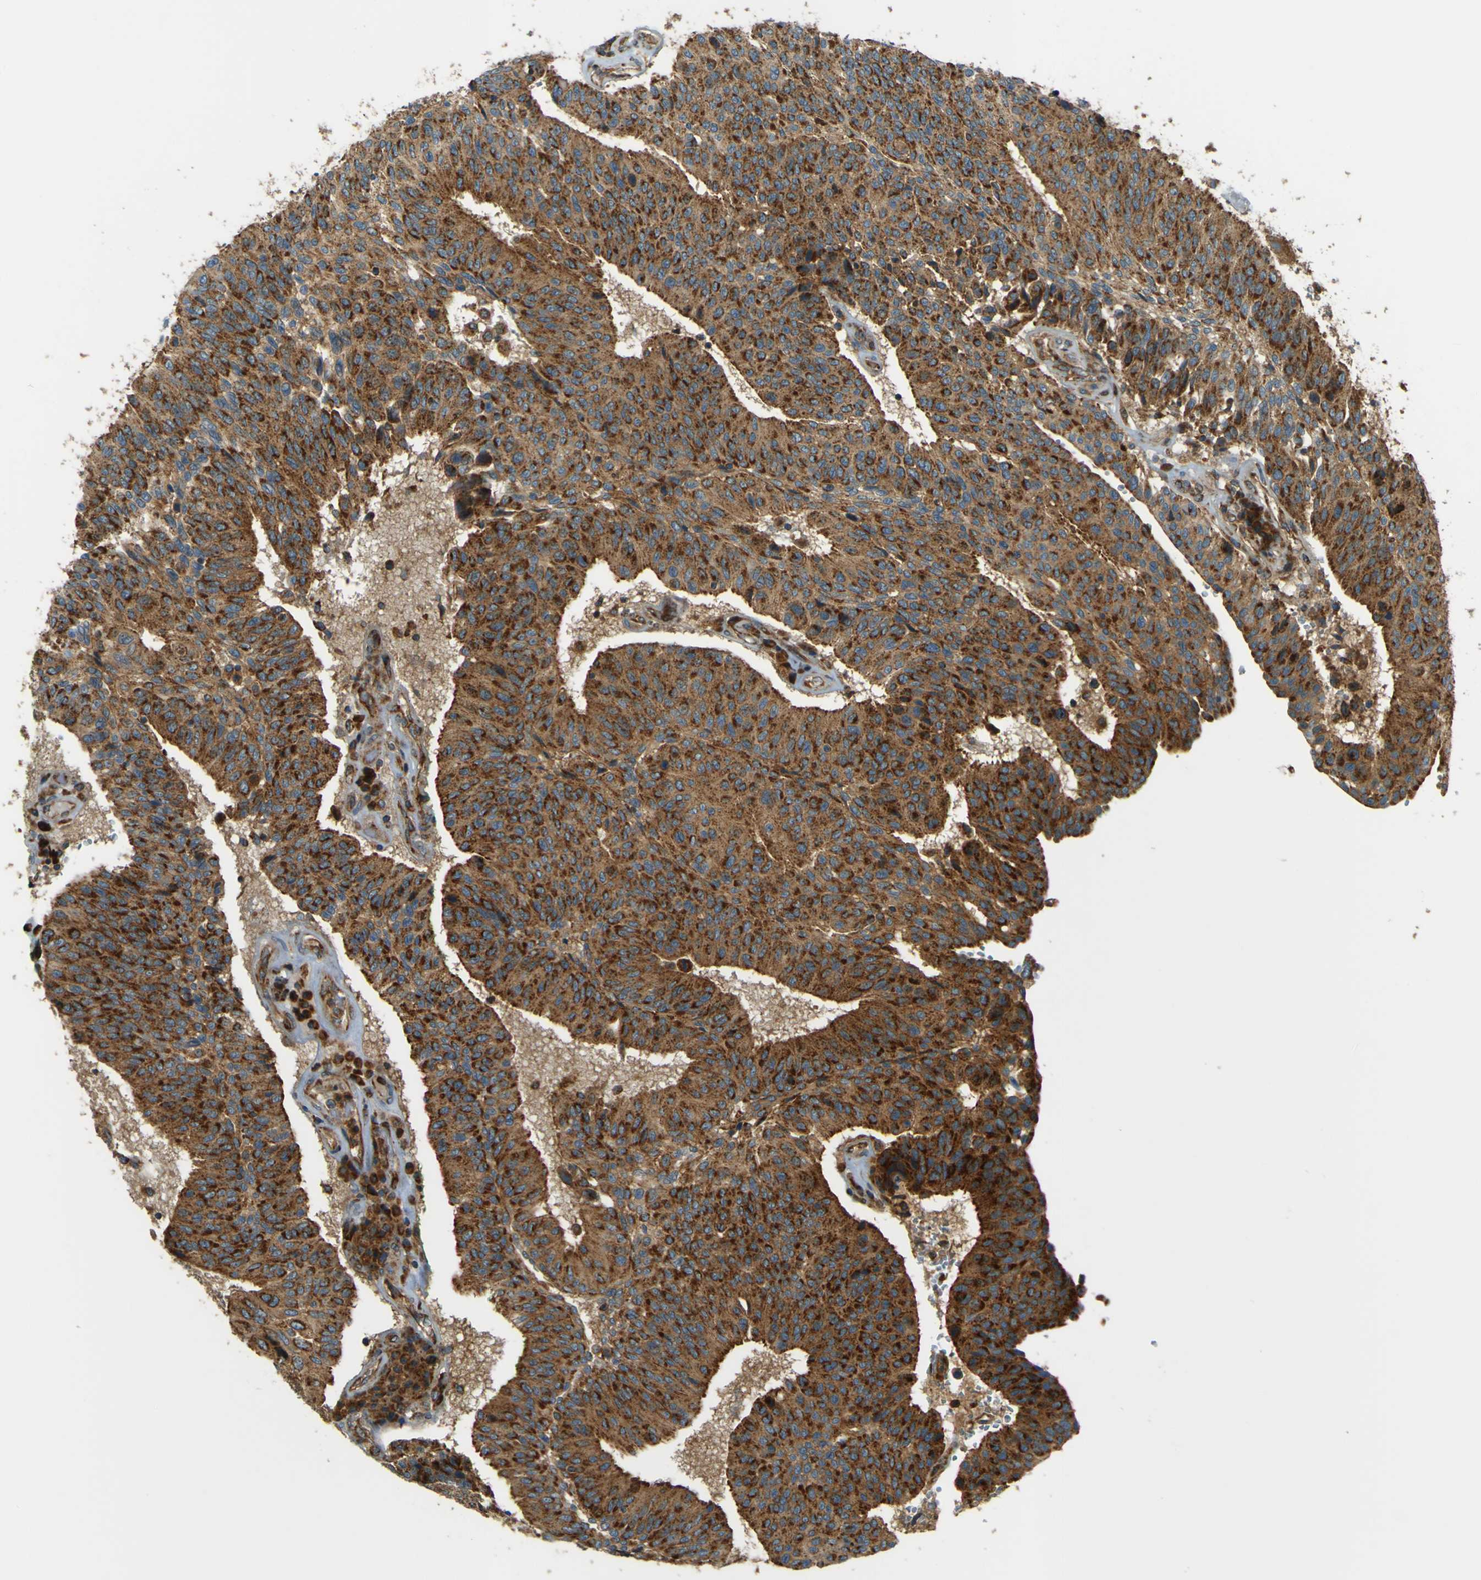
{"staining": {"intensity": "strong", "quantity": ">75%", "location": "cytoplasmic/membranous"}, "tissue": "urothelial cancer", "cell_type": "Tumor cells", "image_type": "cancer", "snomed": [{"axis": "morphology", "description": "Urothelial carcinoma, High grade"}, {"axis": "topography", "description": "Urinary bladder"}], "caption": "Immunohistochemical staining of human high-grade urothelial carcinoma displays high levels of strong cytoplasmic/membranous staining in about >75% of tumor cells.", "gene": "DNAJC5", "patient": {"sex": "male", "age": 66}}